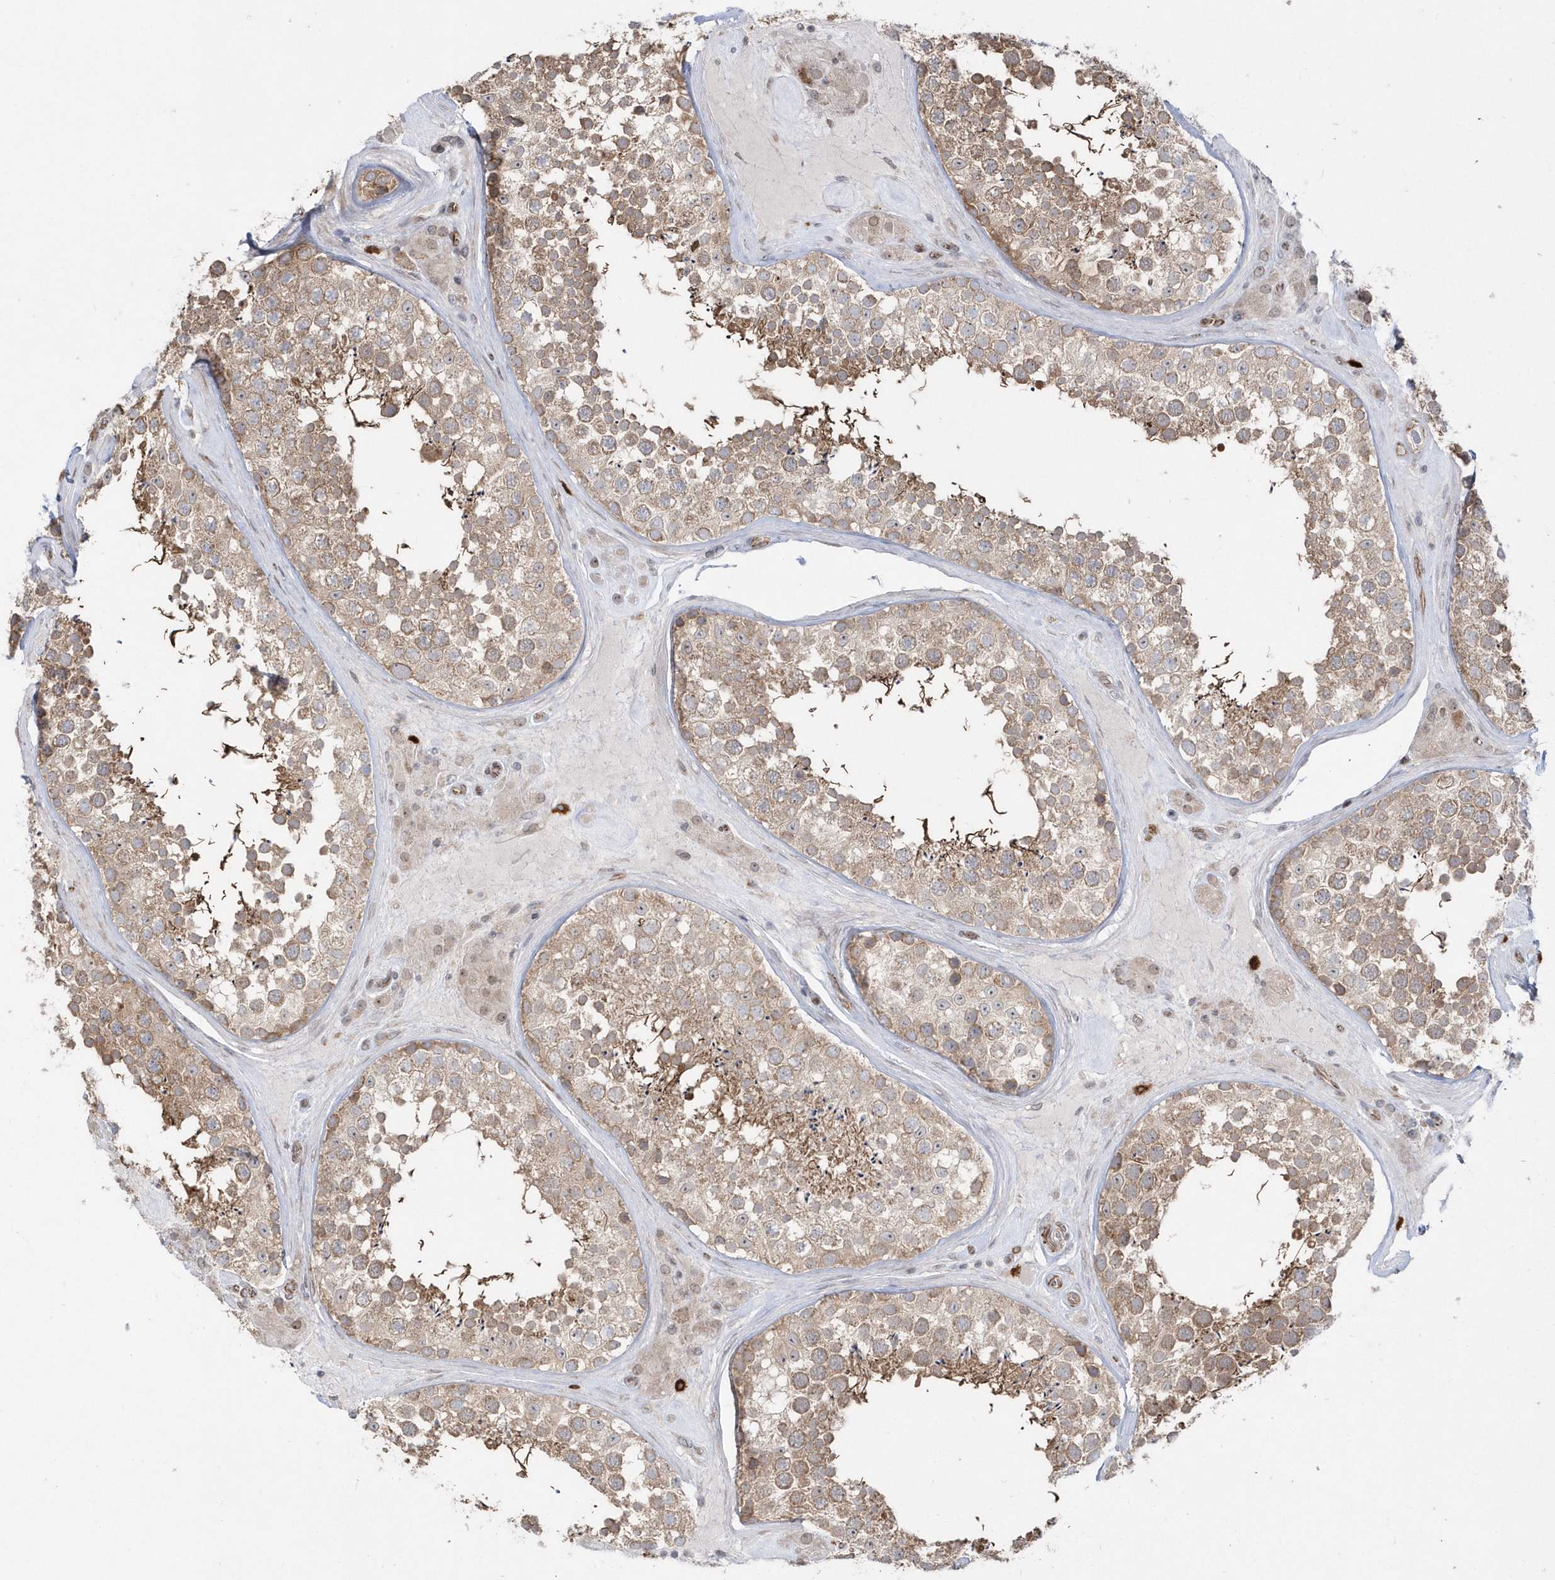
{"staining": {"intensity": "moderate", "quantity": ">75%", "location": "cytoplasmic/membranous"}, "tissue": "testis", "cell_type": "Cells in seminiferous ducts", "image_type": "normal", "snomed": [{"axis": "morphology", "description": "Normal tissue, NOS"}, {"axis": "topography", "description": "Testis"}], "caption": "Immunohistochemistry micrograph of normal human testis stained for a protein (brown), which shows medium levels of moderate cytoplasmic/membranous expression in about >75% of cells in seminiferous ducts.", "gene": "DHX57", "patient": {"sex": "male", "age": 46}}